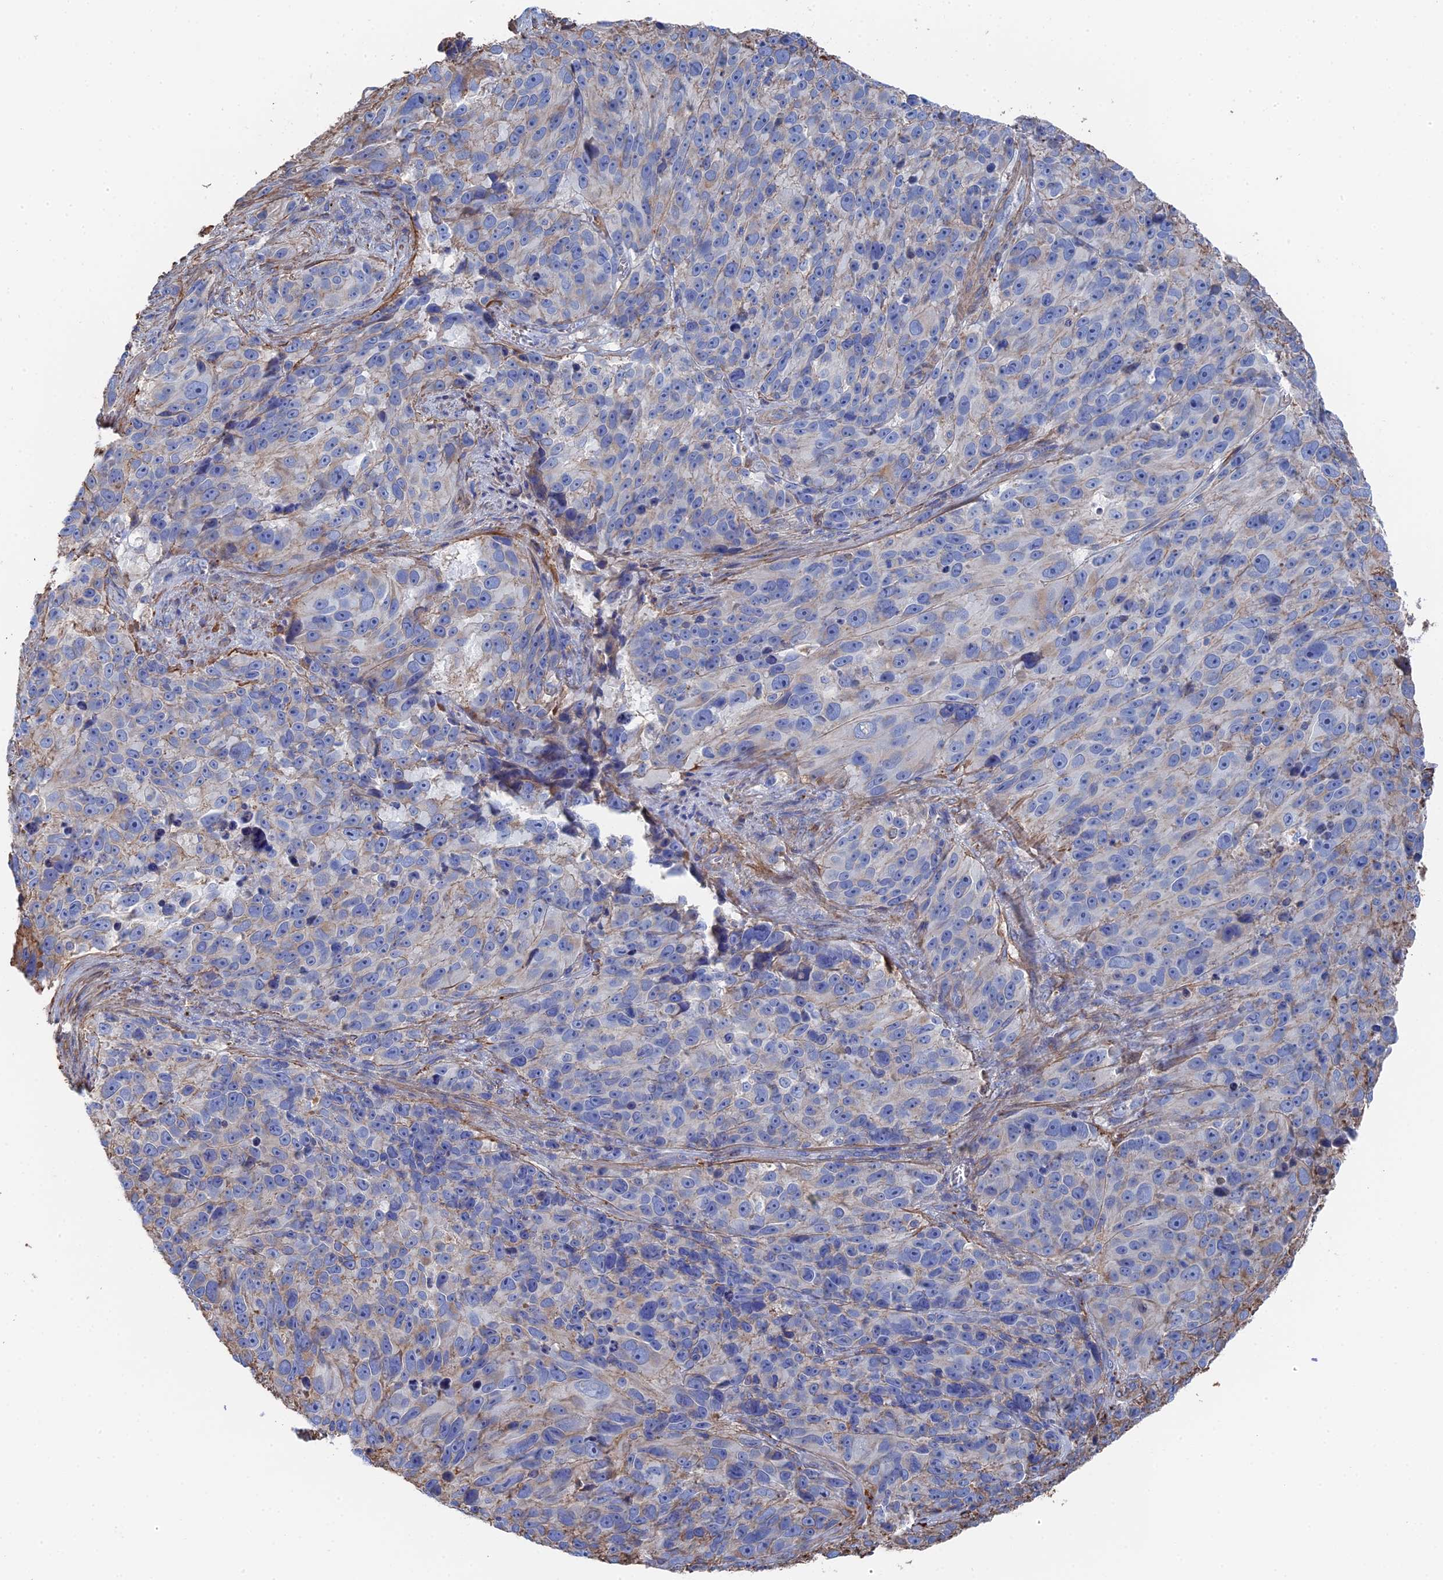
{"staining": {"intensity": "negative", "quantity": "none", "location": "none"}, "tissue": "melanoma", "cell_type": "Tumor cells", "image_type": "cancer", "snomed": [{"axis": "morphology", "description": "Malignant melanoma, NOS"}, {"axis": "topography", "description": "Skin"}], "caption": "Human malignant melanoma stained for a protein using immunohistochemistry (IHC) demonstrates no positivity in tumor cells.", "gene": "STRA6", "patient": {"sex": "male", "age": 84}}